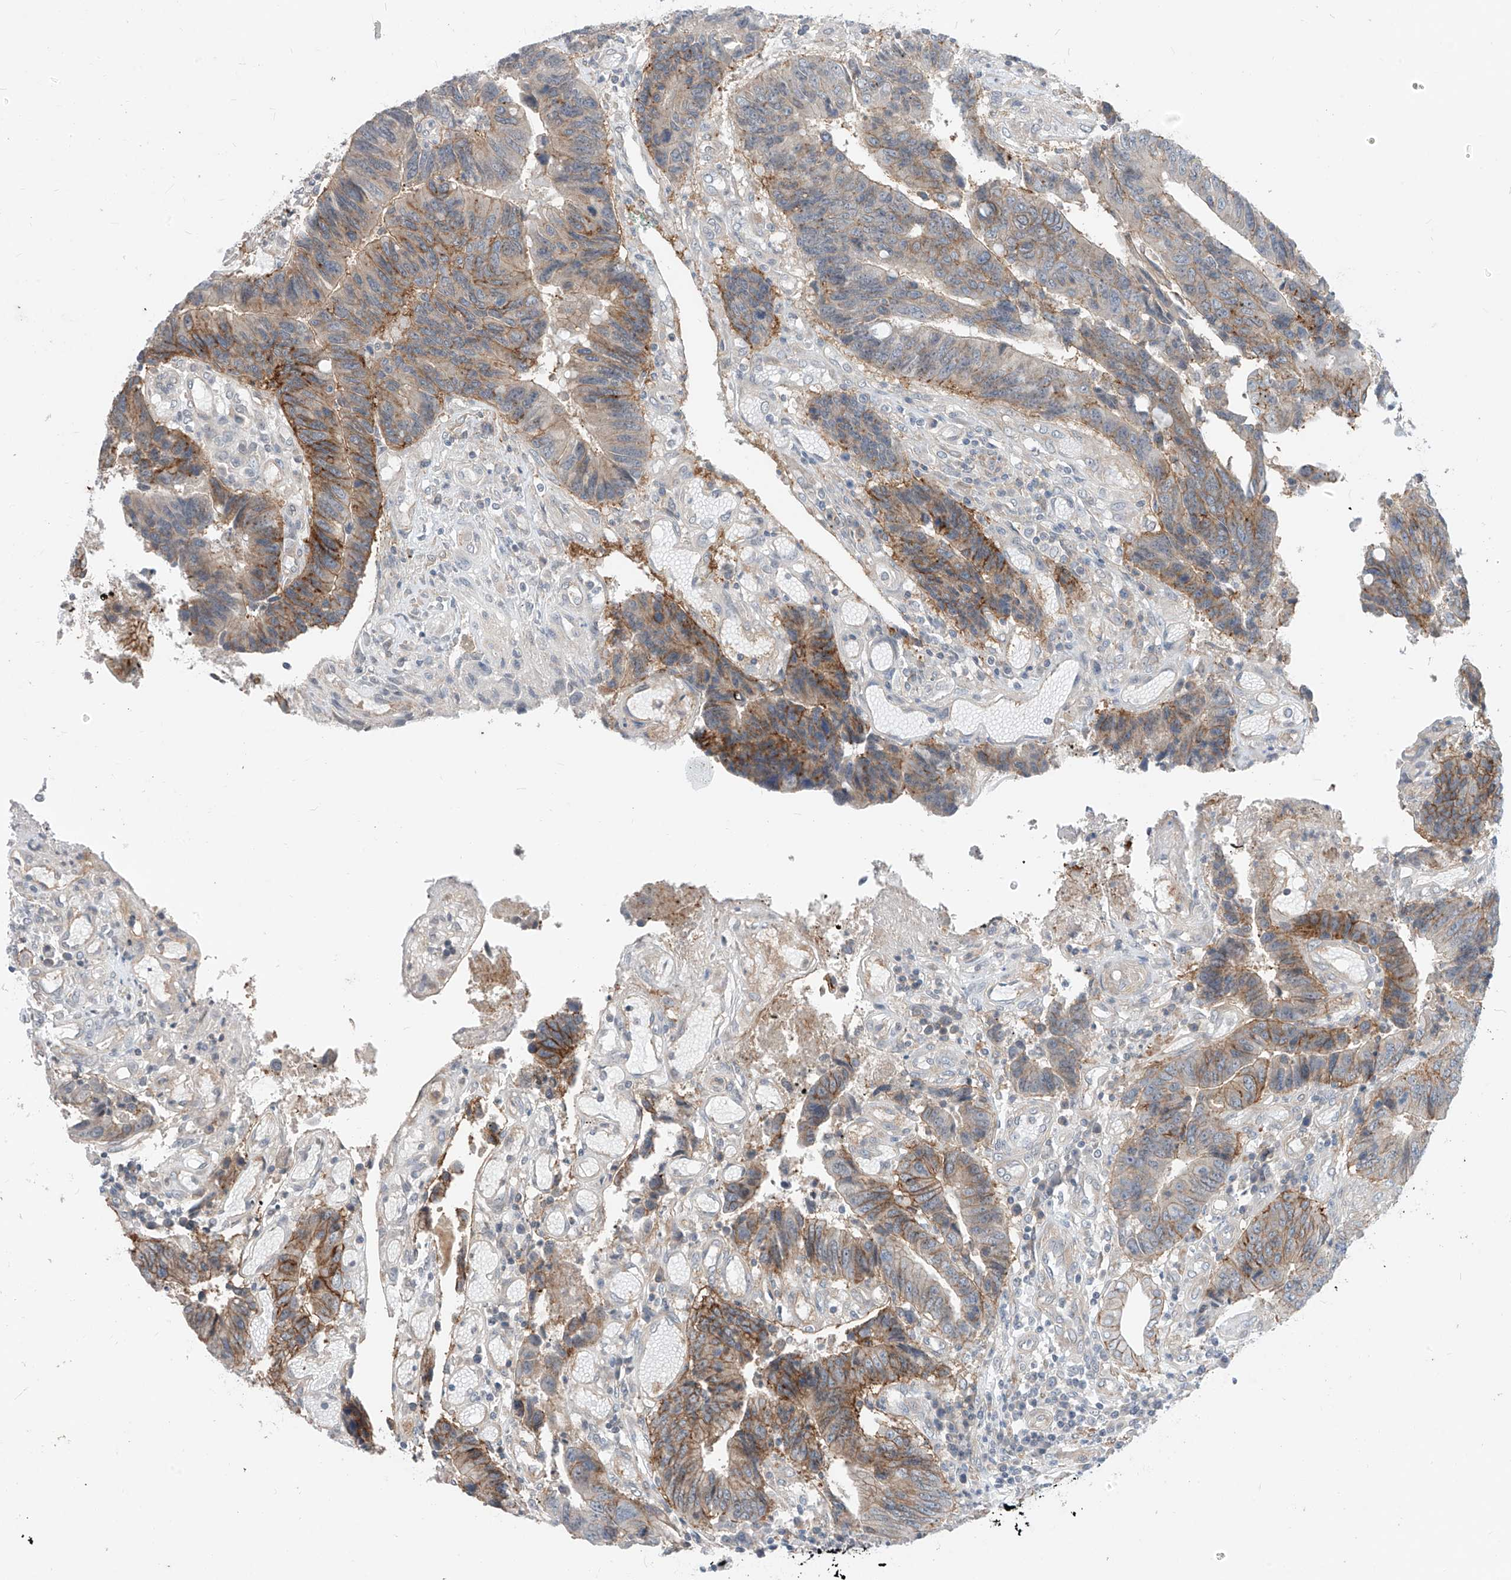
{"staining": {"intensity": "moderate", "quantity": "25%-75%", "location": "cytoplasmic/membranous"}, "tissue": "colorectal cancer", "cell_type": "Tumor cells", "image_type": "cancer", "snomed": [{"axis": "morphology", "description": "Adenocarcinoma, NOS"}, {"axis": "topography", "description": "Rectum"}], "caption": "Protein expression analysis of colorectal cancer demonstrates moderate cytoplasmic/membranous positivity in about 25%-75% of tumor cells.", "gene": "ABLIM2", "patient": {"sex": "male", "age": 84}}